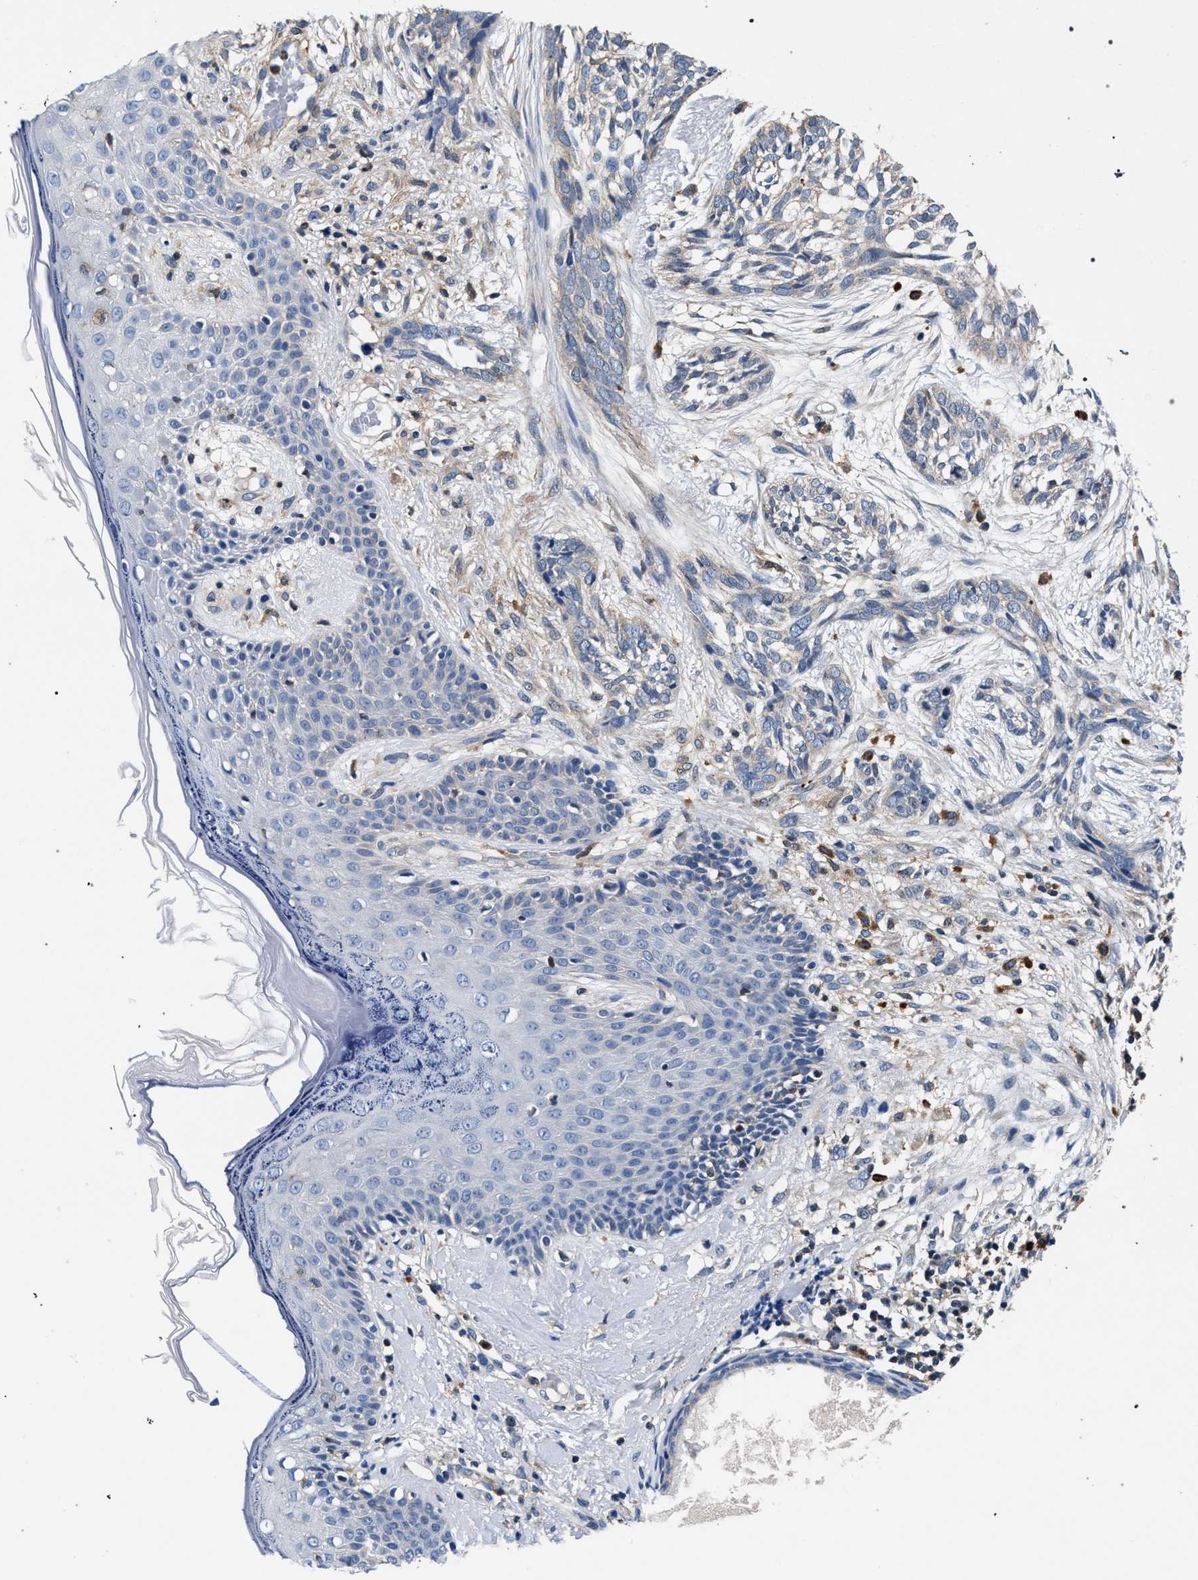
{"staining": {"intensity": "moderate", "quantity": "<25%", "location": "cytoplasmic/membranous"}, "tissue": "skin cancer", "cell_type": "Tumor cells", "image_type": "cancer", "snomed": [{"axis": "morphology", "description": "Basal cell carcinoma"}, {"axis": "topography", "description": "Skin"}], "caption": "Skin cancer tissue exhibits moderate cytoplasmic/membranous staining in about <25% of tumor cells, visualized by immunohistochemistry. Using DAB (3,3'-diaminobenzidine) (brown) and hematoxylin (blue) stains, captured at high magnification using brightfield microscopy.", "gene": "LASP1", "patient": {"sex": "female", "age": 88}}